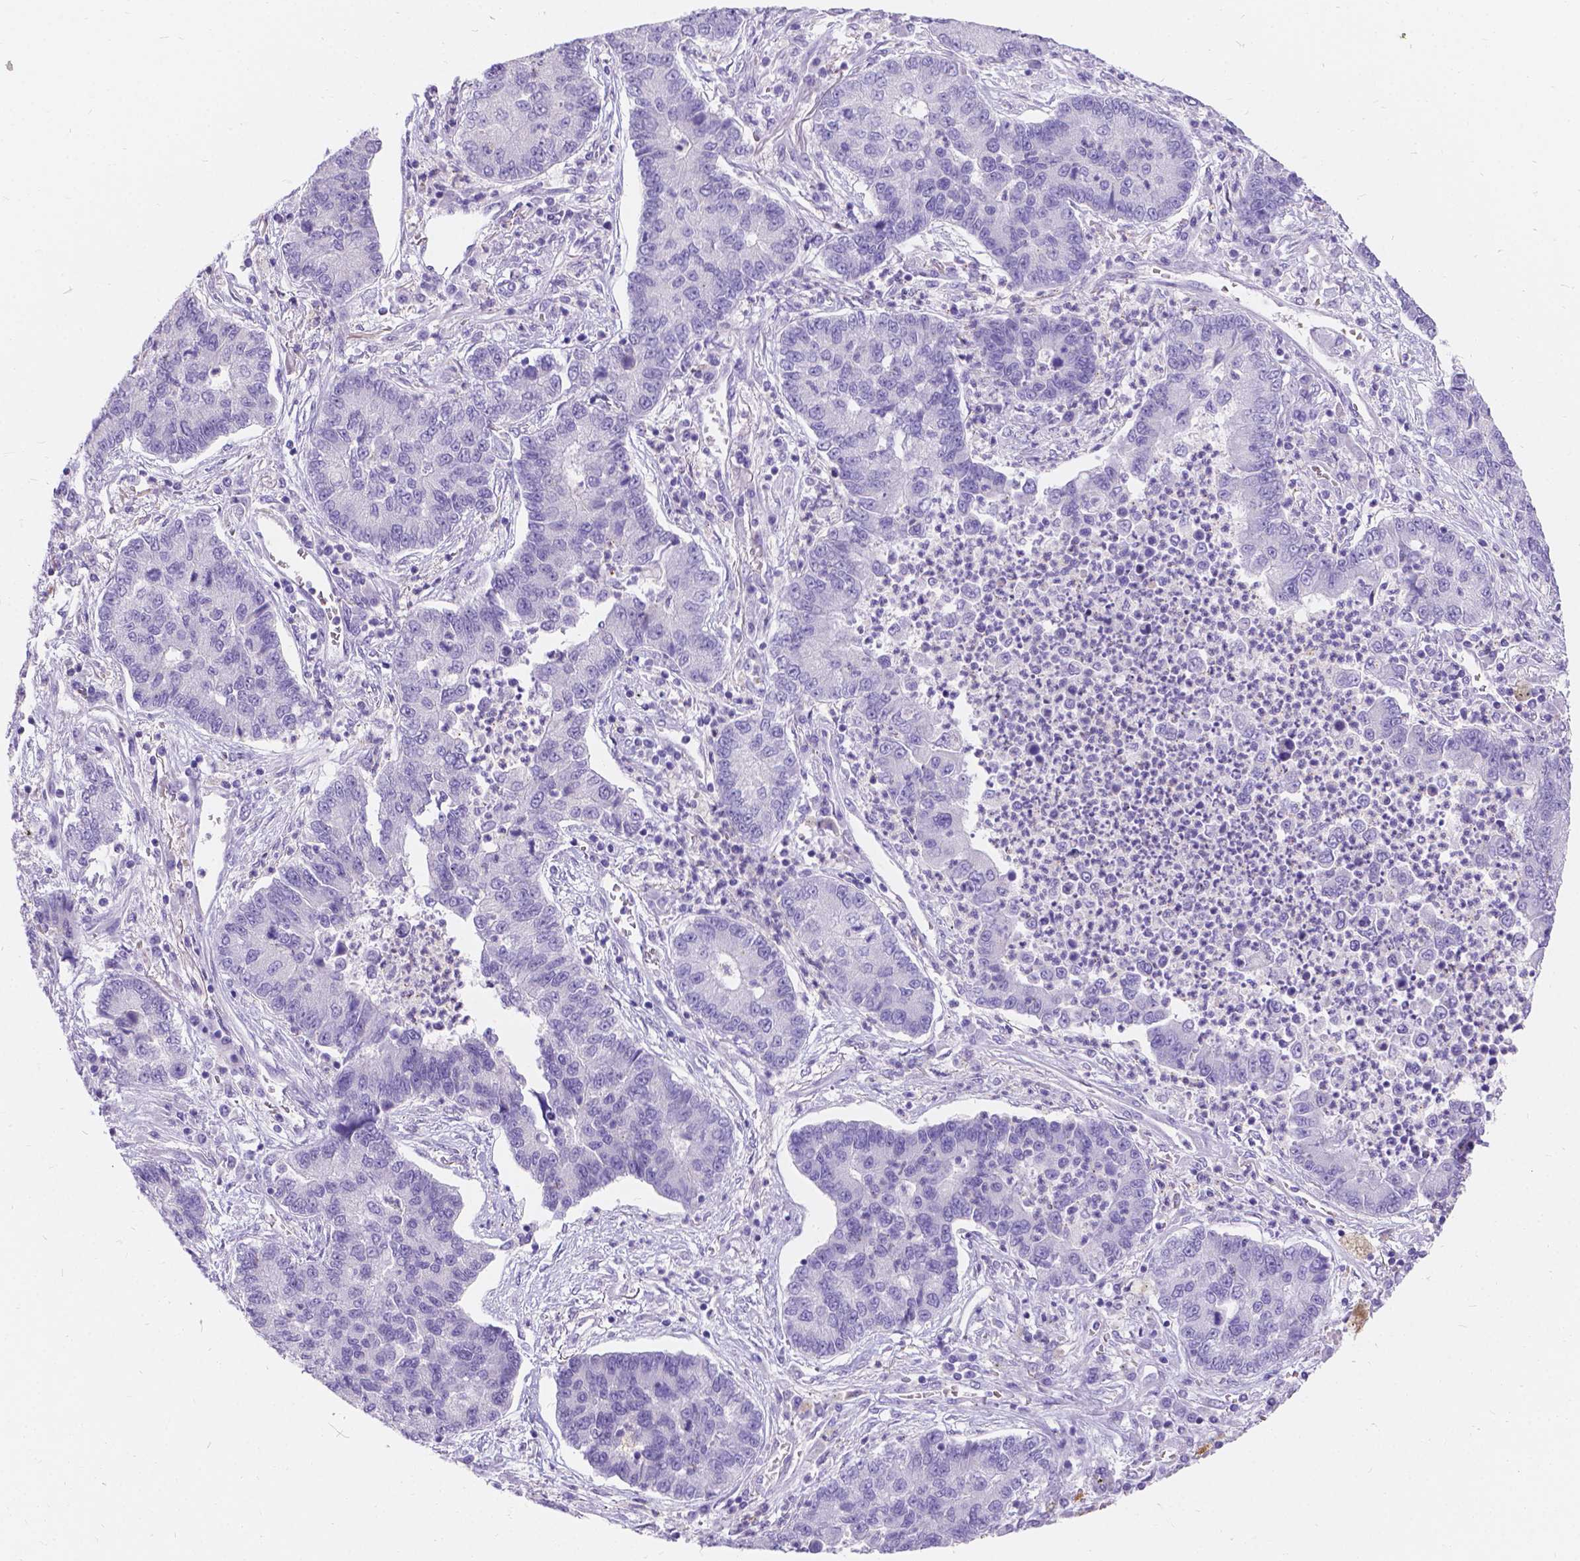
{"staining": {"intensity": "negative", "quantity": "none", "location": "none"}, "tissue": "lung cancer", "cell_type": "Tumor cells", "image_type": "cancer", "snomed": [{"axis": "morphology", "description": "Adenocarcinoma, NOS"}, {"axis": "topography", "description": "Lung"}], "caption": "There is no significant staining in tumor cells of adenocarcinoma (lung).", "gene": "GNRHR", "patient": {"sex": "female", "age": 57}}